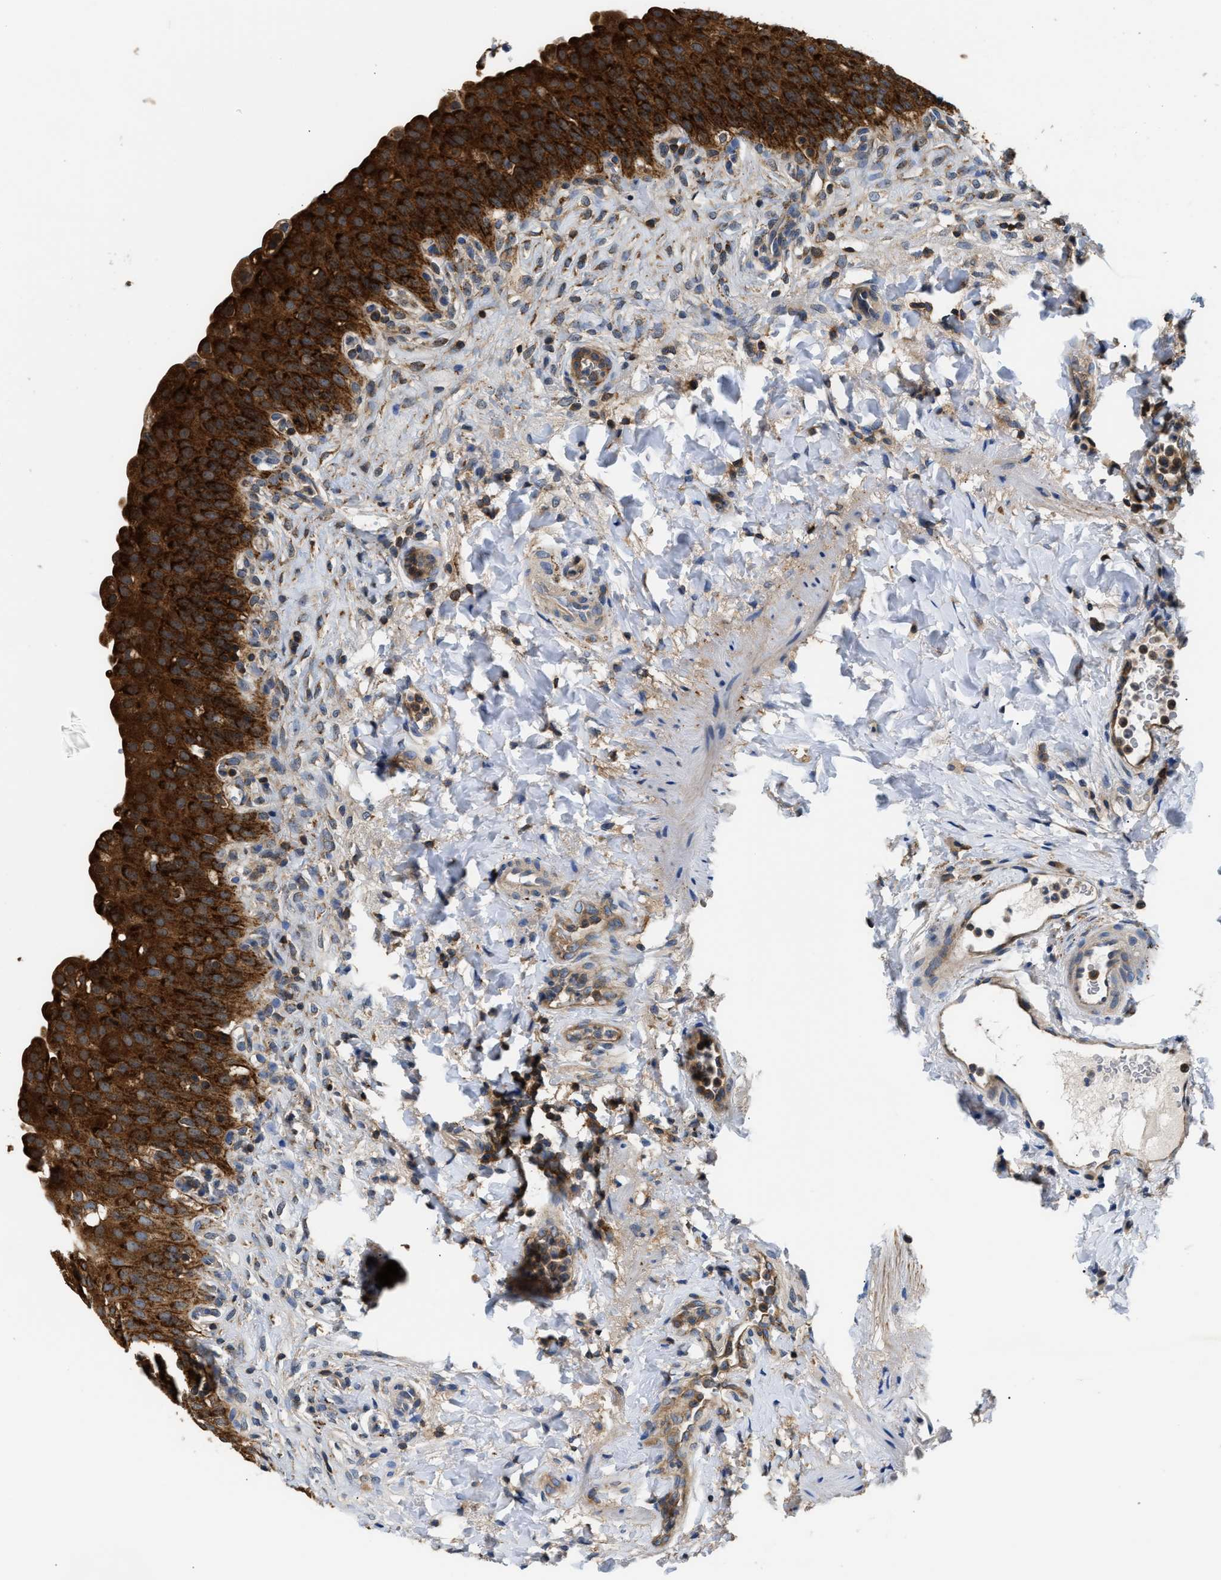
{"staining": {"intensity": "strong", "quantity": ">75%", "location": "cytoplasmic/membranous"}, "tissue": "urinary bladder", "cell_type": "Urothelial cells", "image_type": "normal", "snomed": [{"axis": "morphology", "description": "Urothelial carcinoma, High grade"}, {"axis": "topography", "description": "Urinary bladder"}], "caption": "Immunohistochemistry (IHC) (DAB (3,3'-diaminobenzidine)) staining of benign urinary bladder shows strong cytoplasmic/membranous protein staining in about >75% of urothelial cells. The protein of interest is shown in brown color, while the nuclei are stained blue.", "gene": "CCM2", "patient": {"sex": "male", "age": 46}}